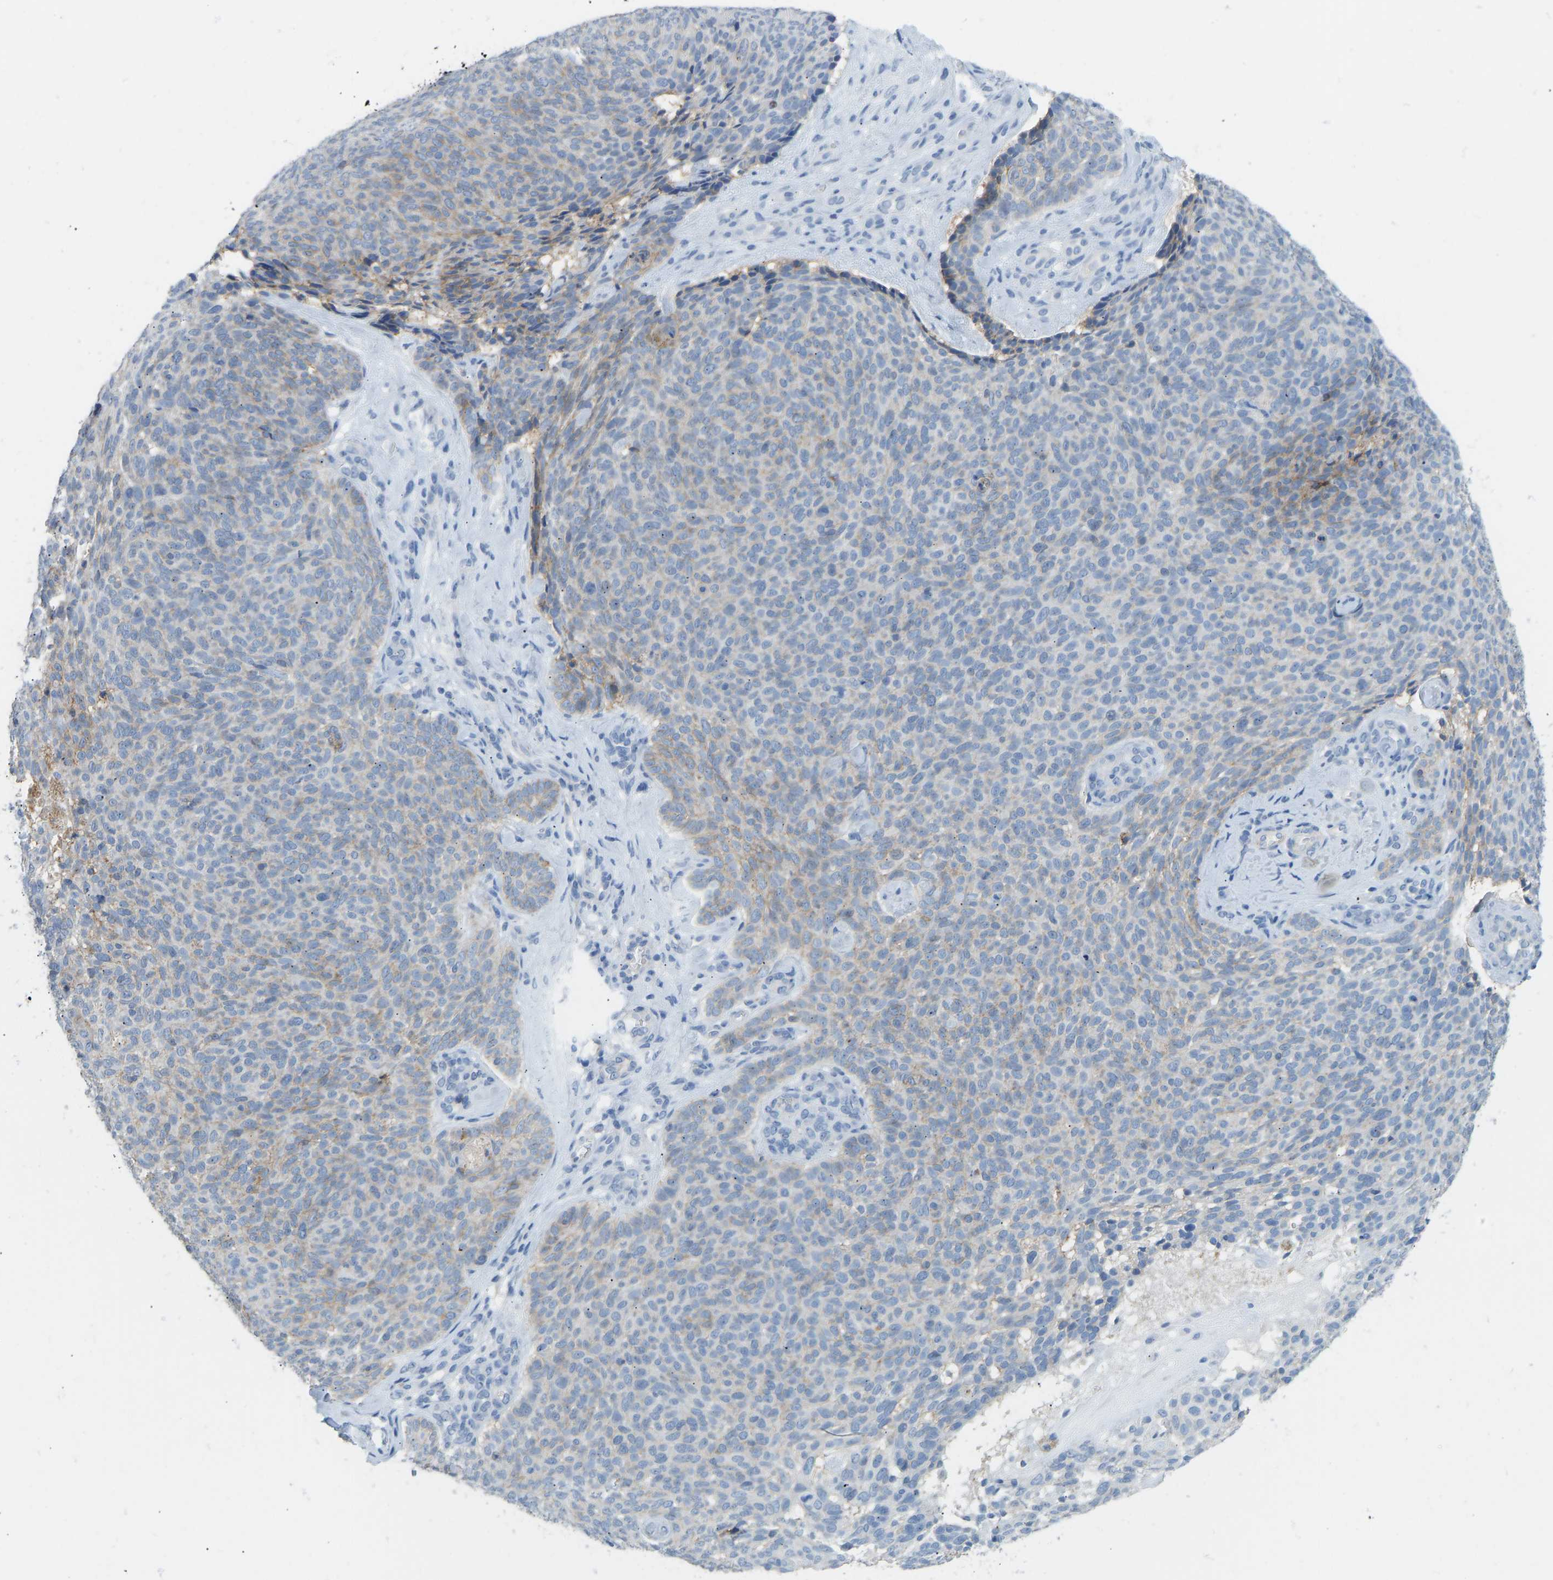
{"staining": {"intensity": "moderate", "quantity": "<25%", "location": "cytoplasmic/membranous"}, "tissue": "skin cancer", "cell_type": "Tumor cells", "image_type": "cancer", "snomed": [{"axis": "morphology", "description": "Basal cell carcinoma"}, {"axis": "topography", "description": "Skin"}], "caption": "A brown stain highlights moderate cytoplasmic/membranous staining of a protein in human skin basal cell carcinoma tumor cells. The staining was performed using DAB (3,3'-diaminobenzidine) to visualize the protein expression in brown, while the nuclei were stained in blue with hematoxylin (Magnification: 20x).", "gene": "ATP1A1", "patient": {"sex": "male", "age": 61}}